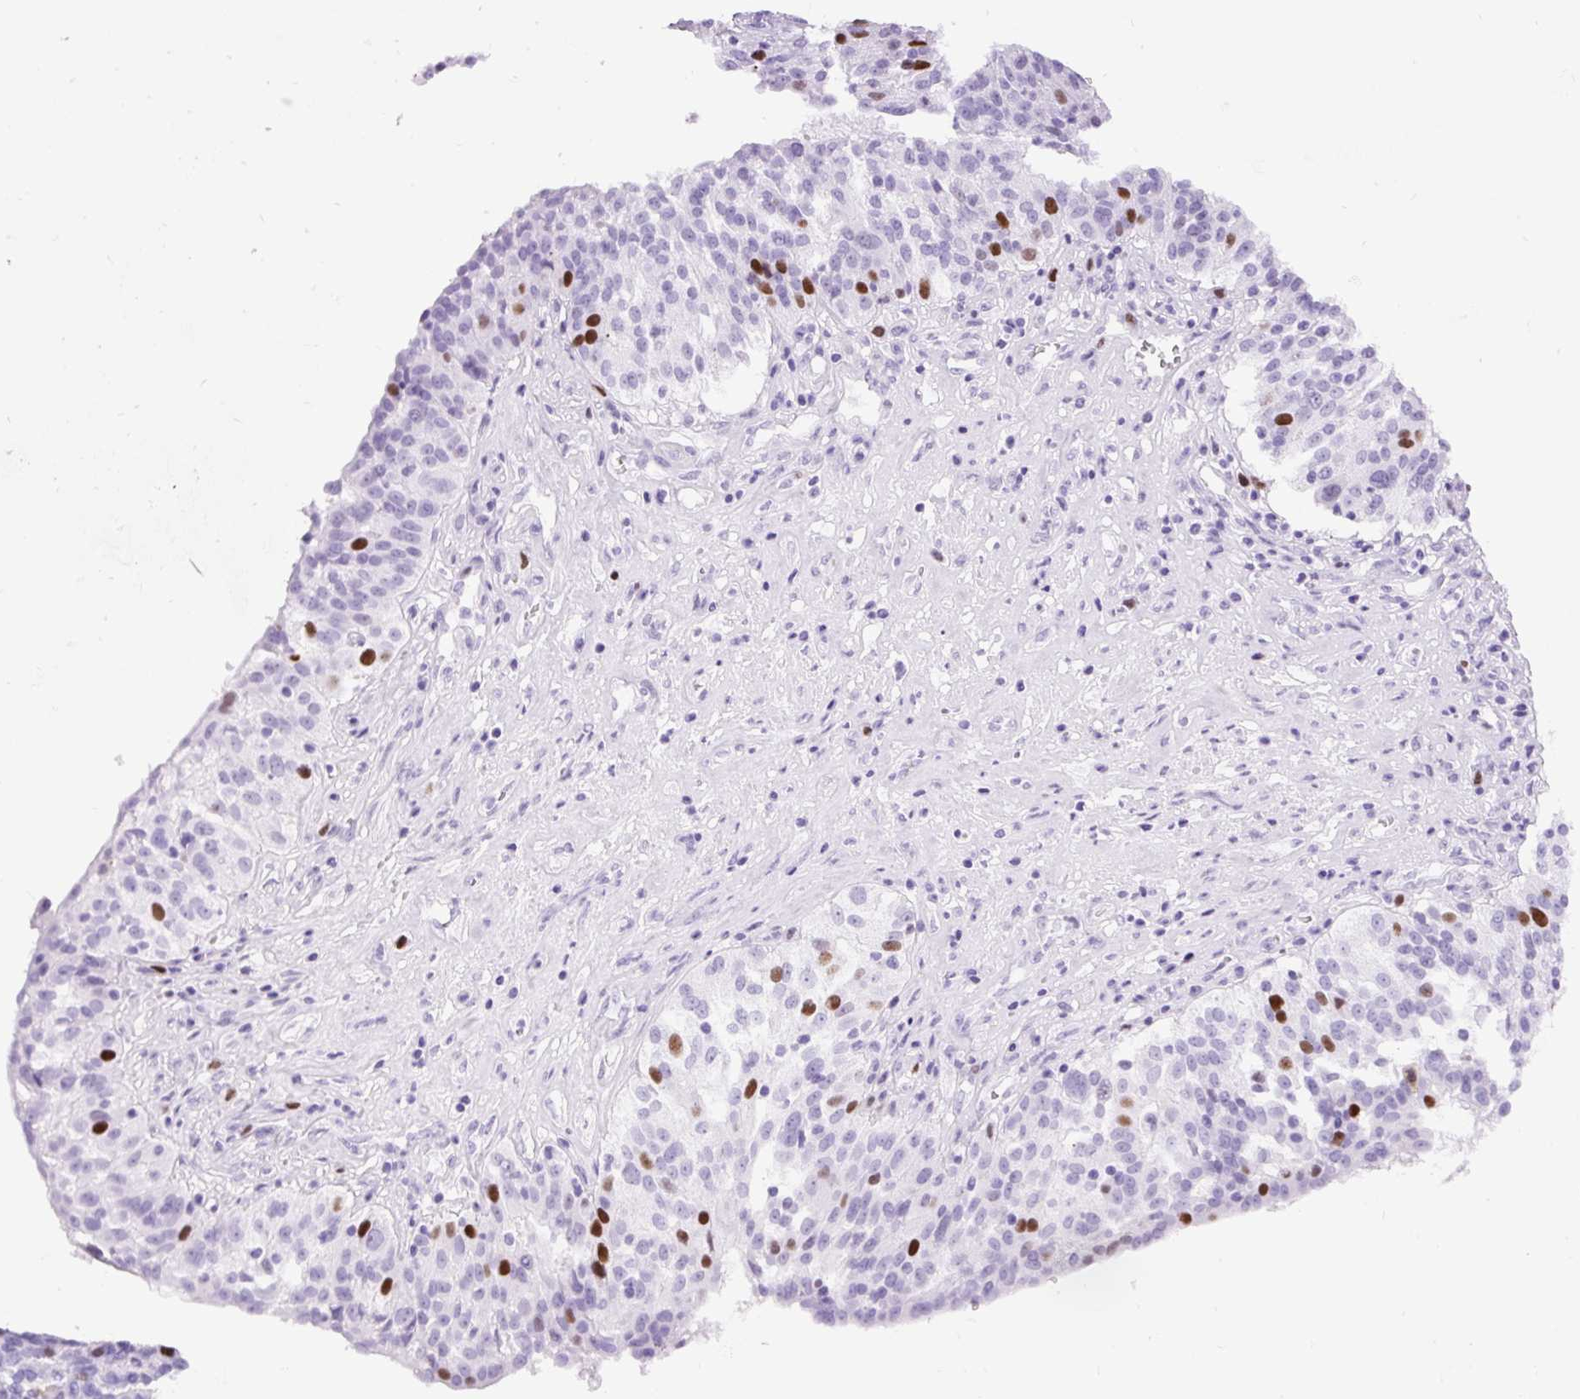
{"staining": {"intensity": "strong", "quantity": "25%-75%", "location": "nuclear"}, "tissue": "ovarian cancer", "cell_type": "Tumor cells", "image_type": "cancer", "snomed": [{"axis": "morphology", "description": "Cystadenocarcinoma, serous, NOS"}, {"axis": "topography", "description": "Ovary"}], "caption": "Strong nuclear expression for a protein is seen in approximately 25%-75% of tumor cells of ovarian serous cystadenocarcinoma using immunohistochemistry.", "gene": "RACGAP1", "patient": {"sex": "female", "age": 59}}